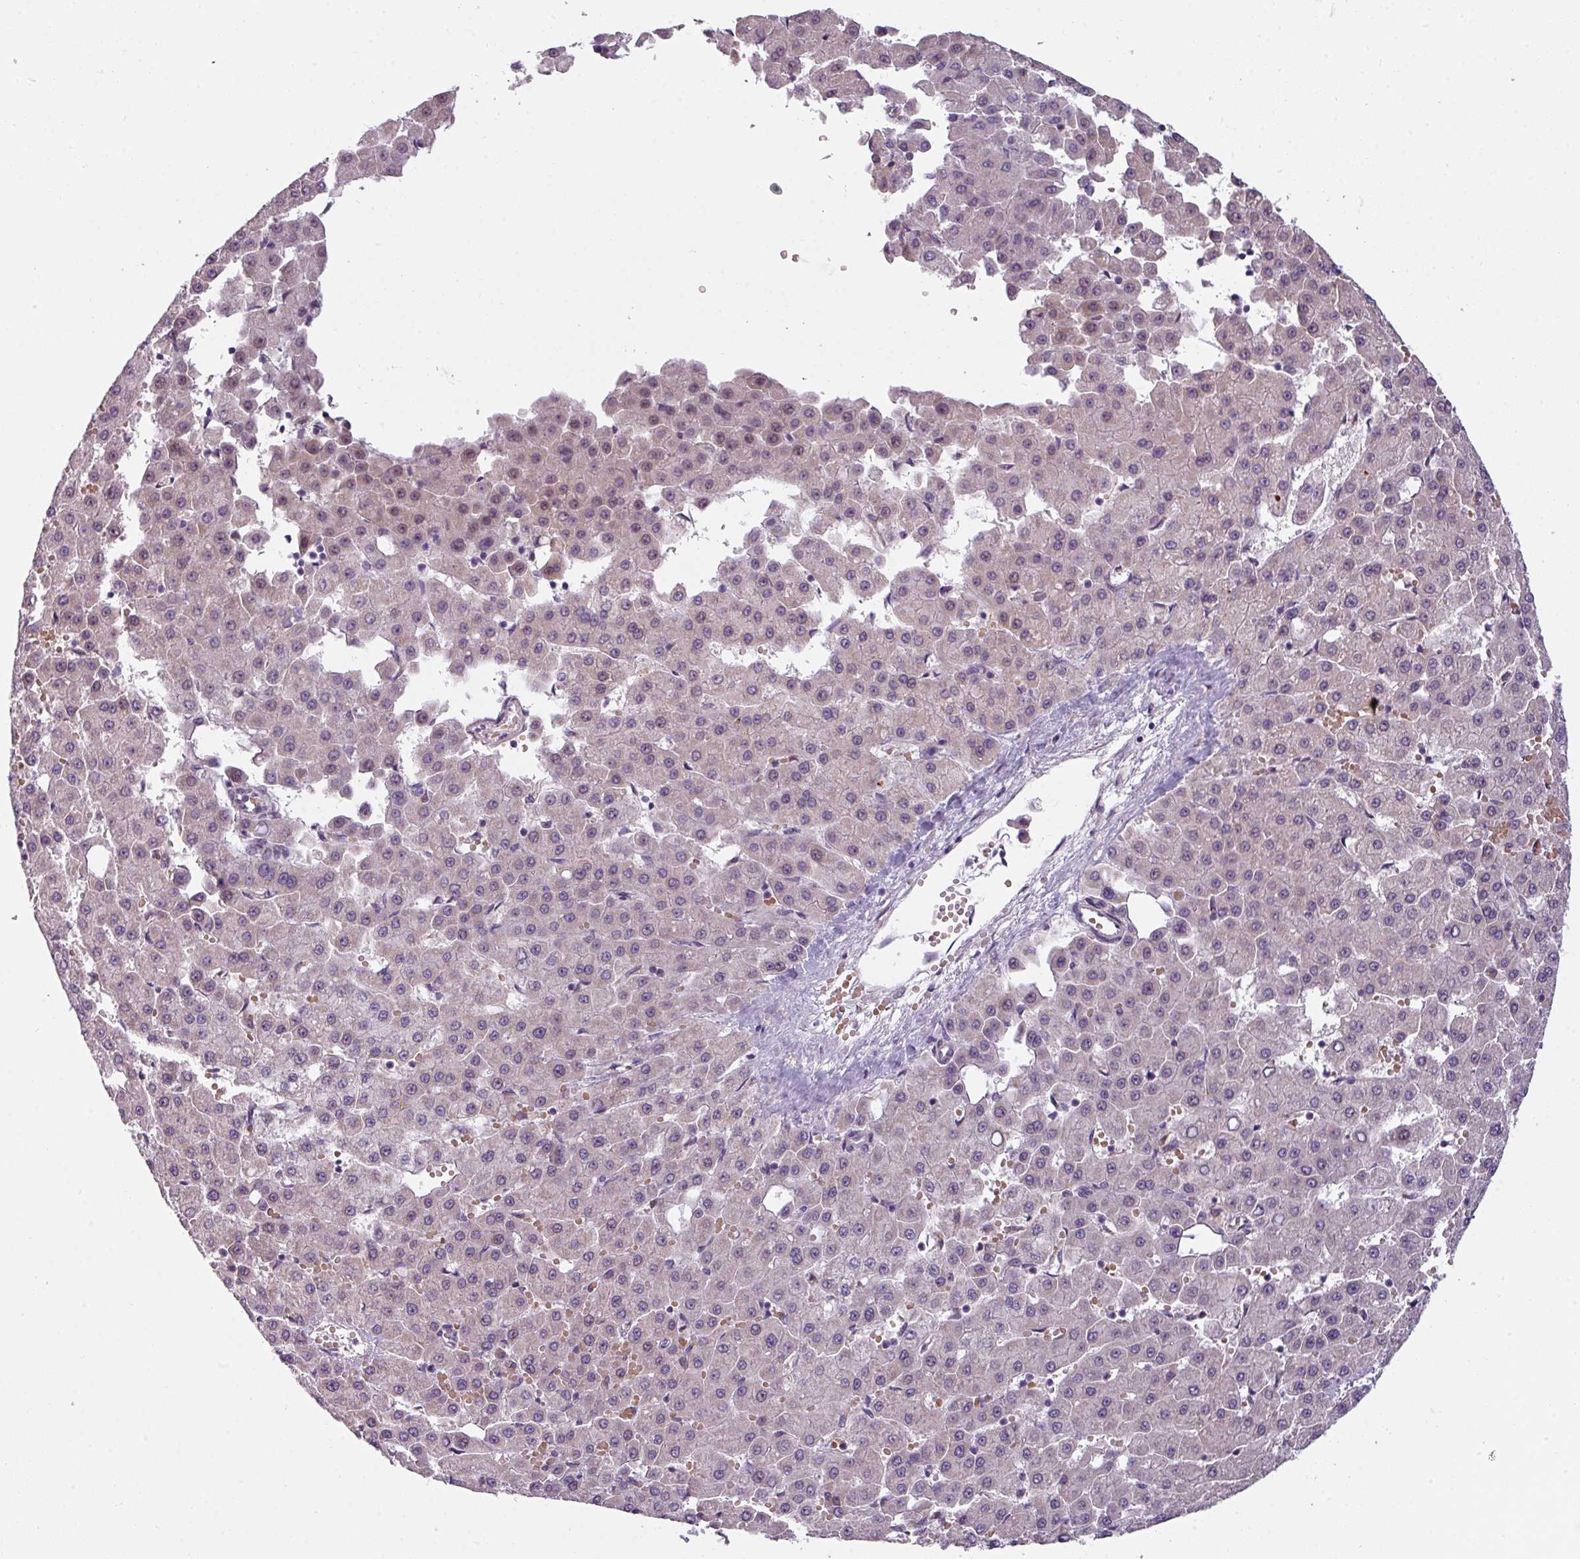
{"staining": {"intensity": "negative", "quantity": "none", "location": "none"}, "tissue": "liver cancer", "cell_type": "Tumor cells", "image_type": "cancer", "snomed": [{"axis": "morphology", "description": "Carcinoma, Hepatocellular, NOS"}, {"axis": "topography", "description": "Liver"}], "caption": "Liver hepatocellular carcinoma was stained to show a protein in brown. There is no significant staining in tumor cells.", "gene": "C2orf68", "patient": {"sex": "male", "age": 47}}